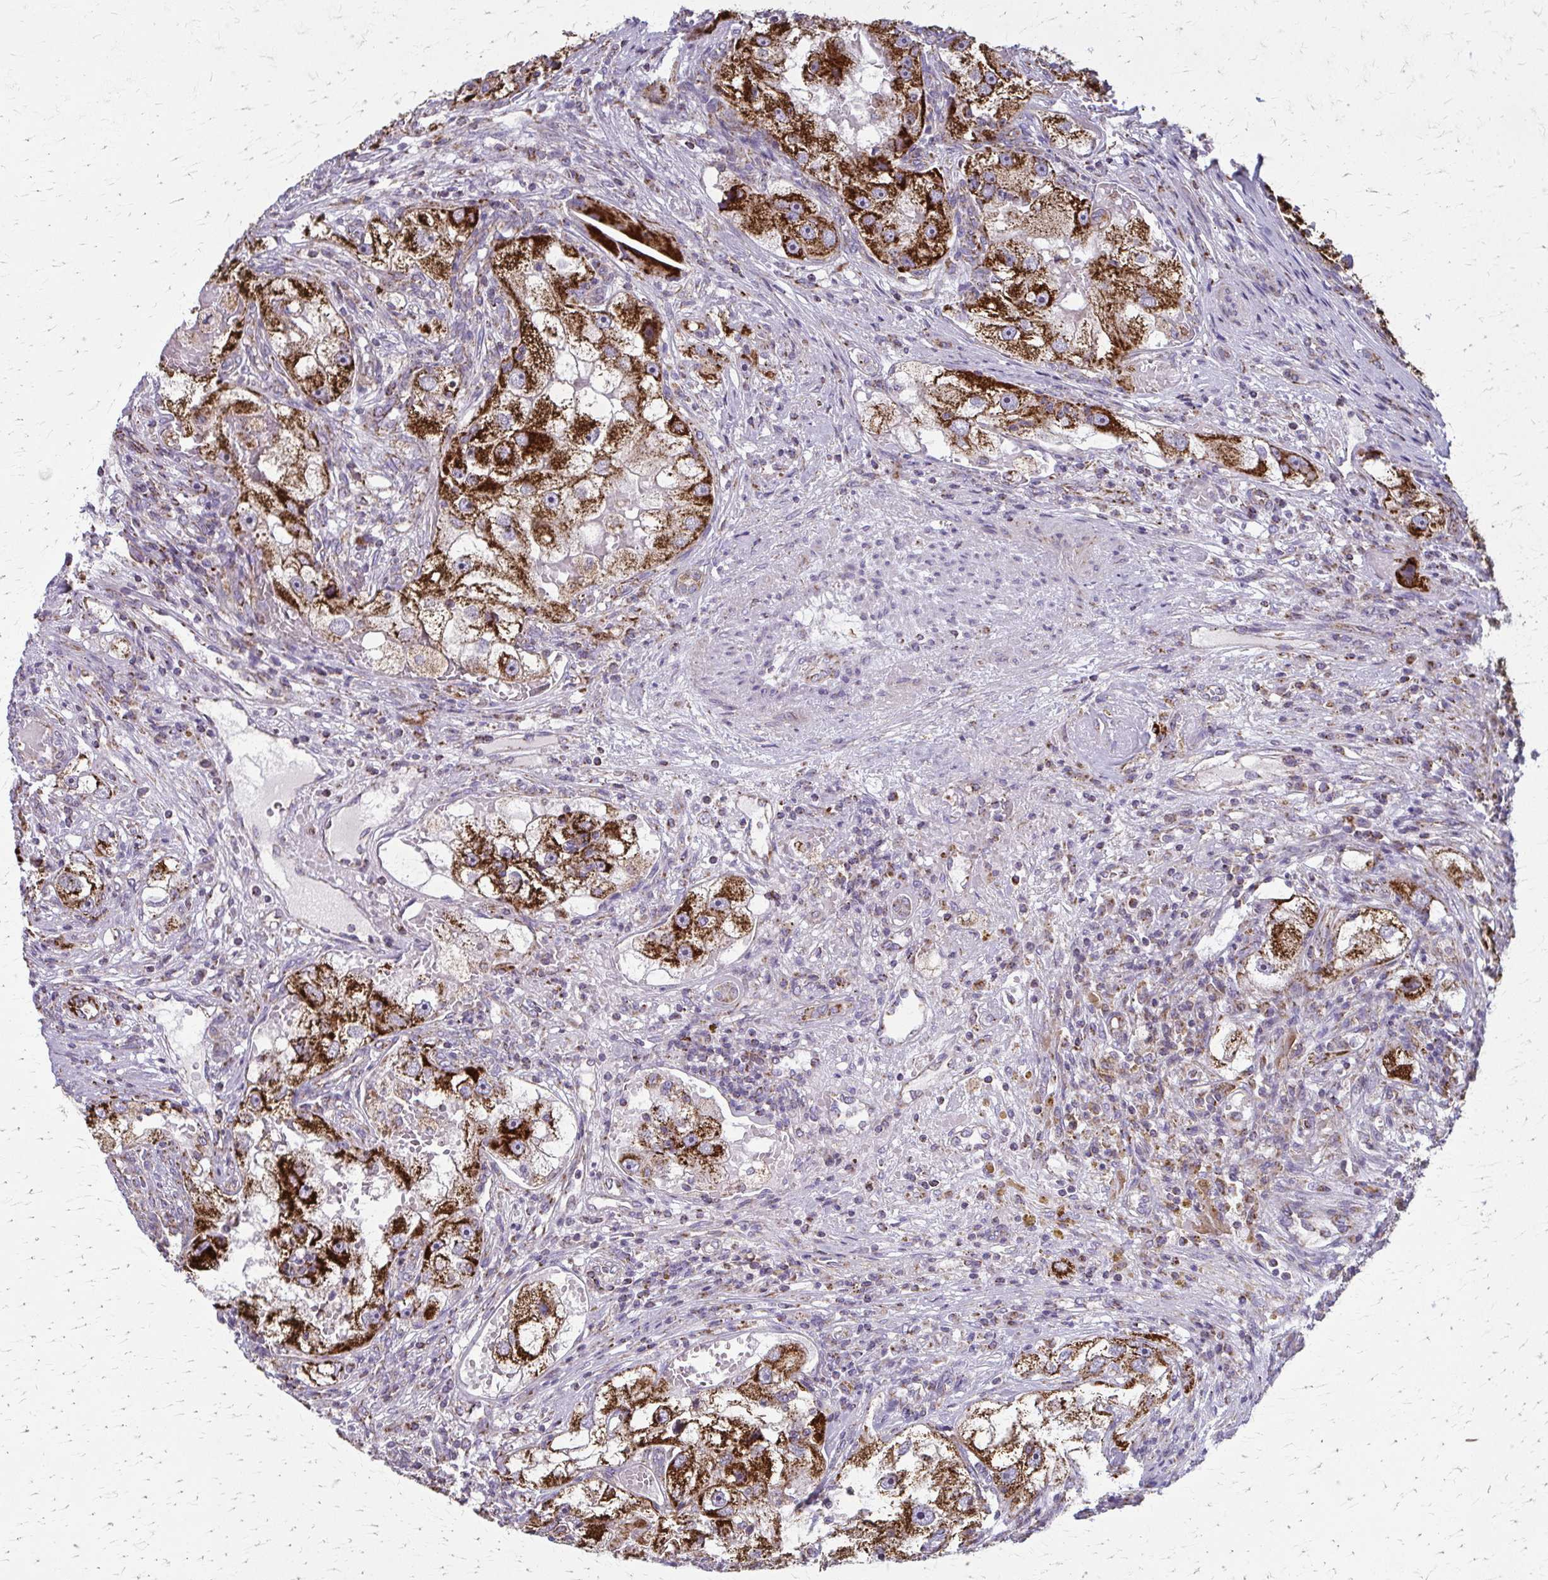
{"staining": {"intensity": "strong", "quantity": ">75%", "location": "cytoplasmic/membranous"}, "tissue": "renal cancer", "cell_type": "Tumor cells", "image_type": "cancer", "snomed": [{"axis": "morphology", "description": "Adenocarcinoma, NOS"}, {"axis": "topography", "description": "Kidney"}], "caption": "This is an image of immunohistochemistry staining of renal cancer, which shows strong staining in the cytoplasmic/membranous of tumor cells.", "gene": "TVP23A", "patient": {"sex": "male", "age": 63}}